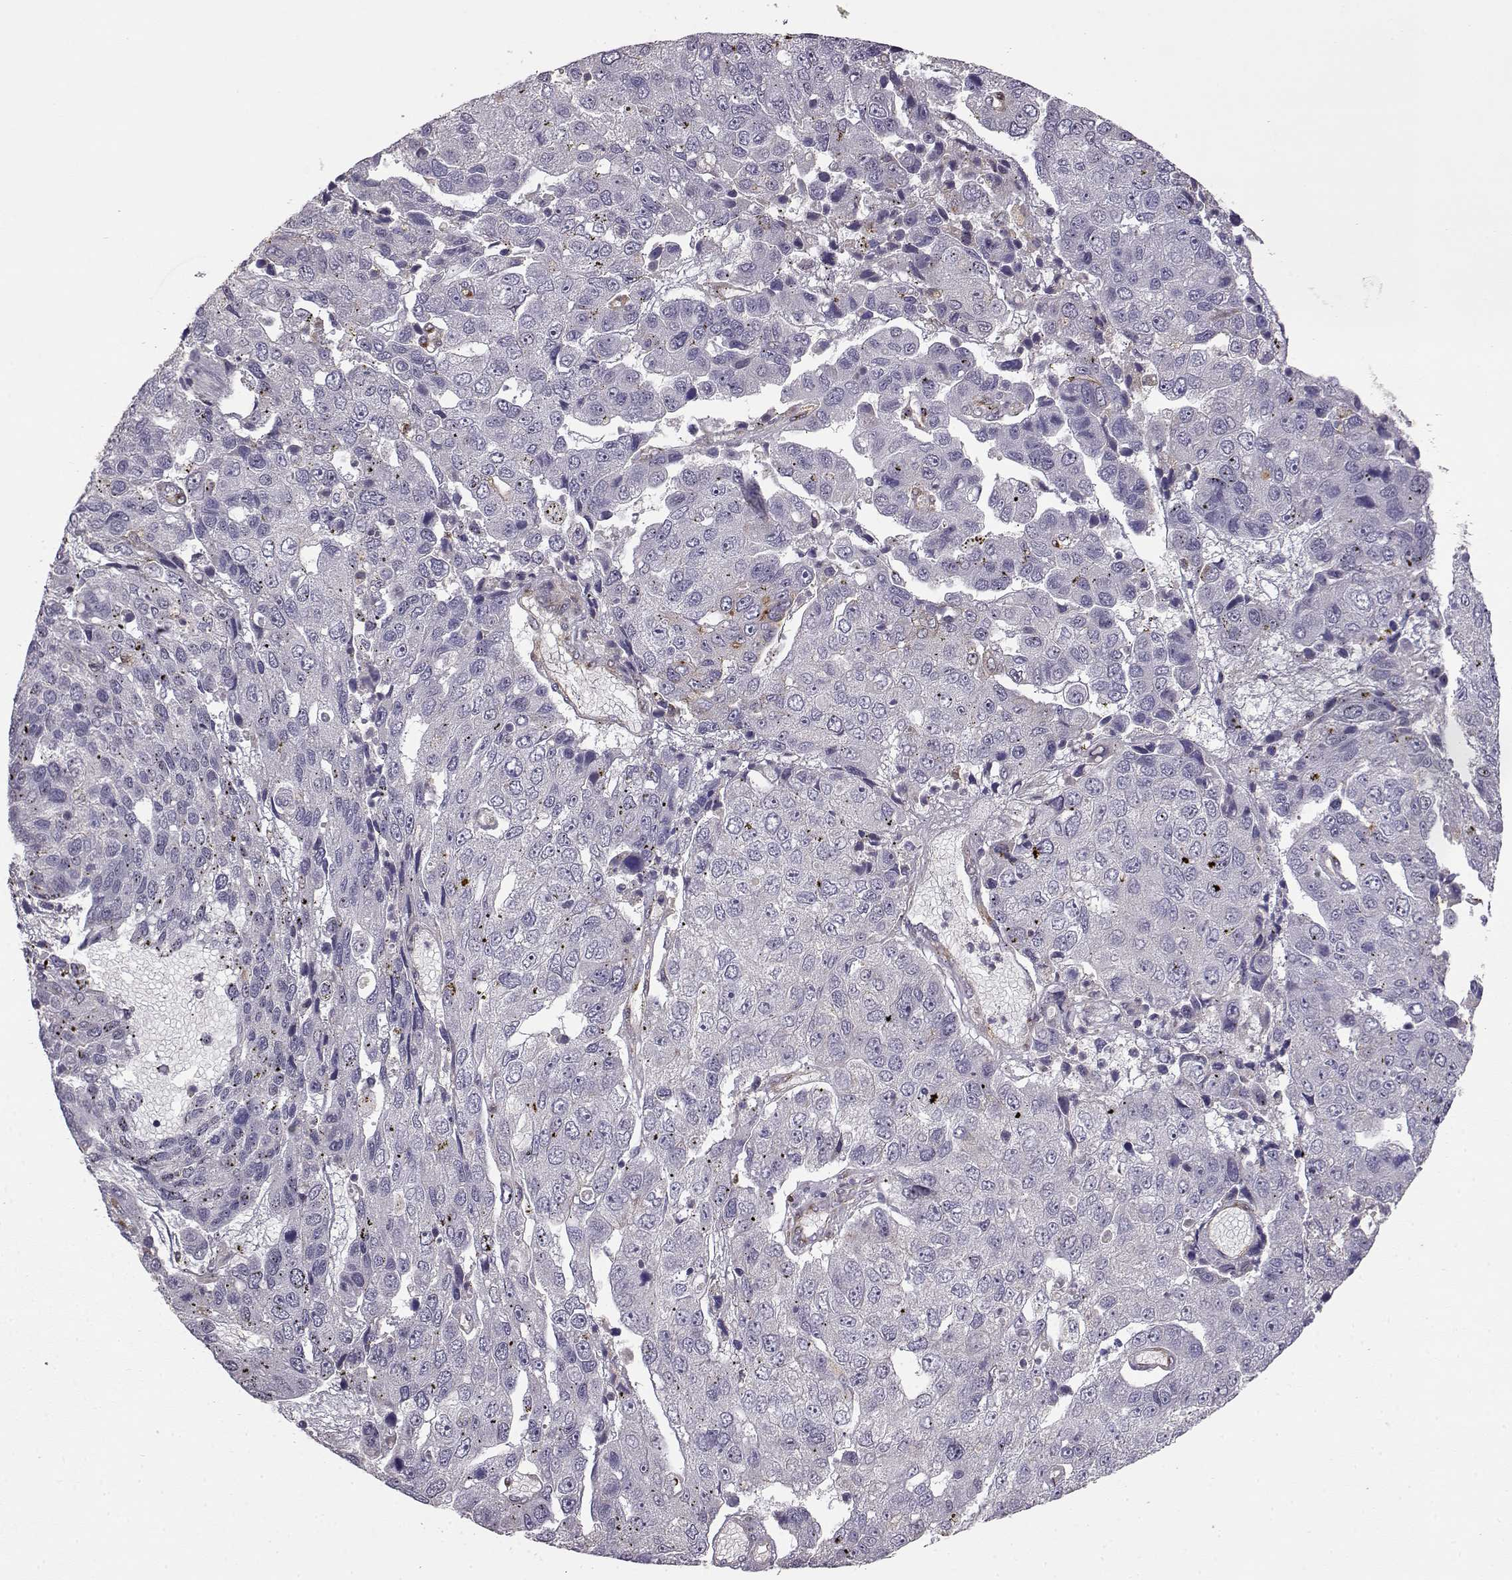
{"staining": {"intensity": "negative", "quantity": "none", "location": "none"}, "tissue": "pancreatic cancer", "cell_type": "Tumor cells", "image_type": "cancer", "snomed": [{"axis": "morphology", "description": "Adenocarcinoma, NOS"}, {"axis": "topography", "description": "Pancreas"}], "caption": "High power microscopy image of an immunohistochemistry photomicrograph of pancreatic adenocarcinoma, revealing no significant expression in tumor cells.", "gene": "IFITM1", "patient": {"sex": "female", "age": 61}}